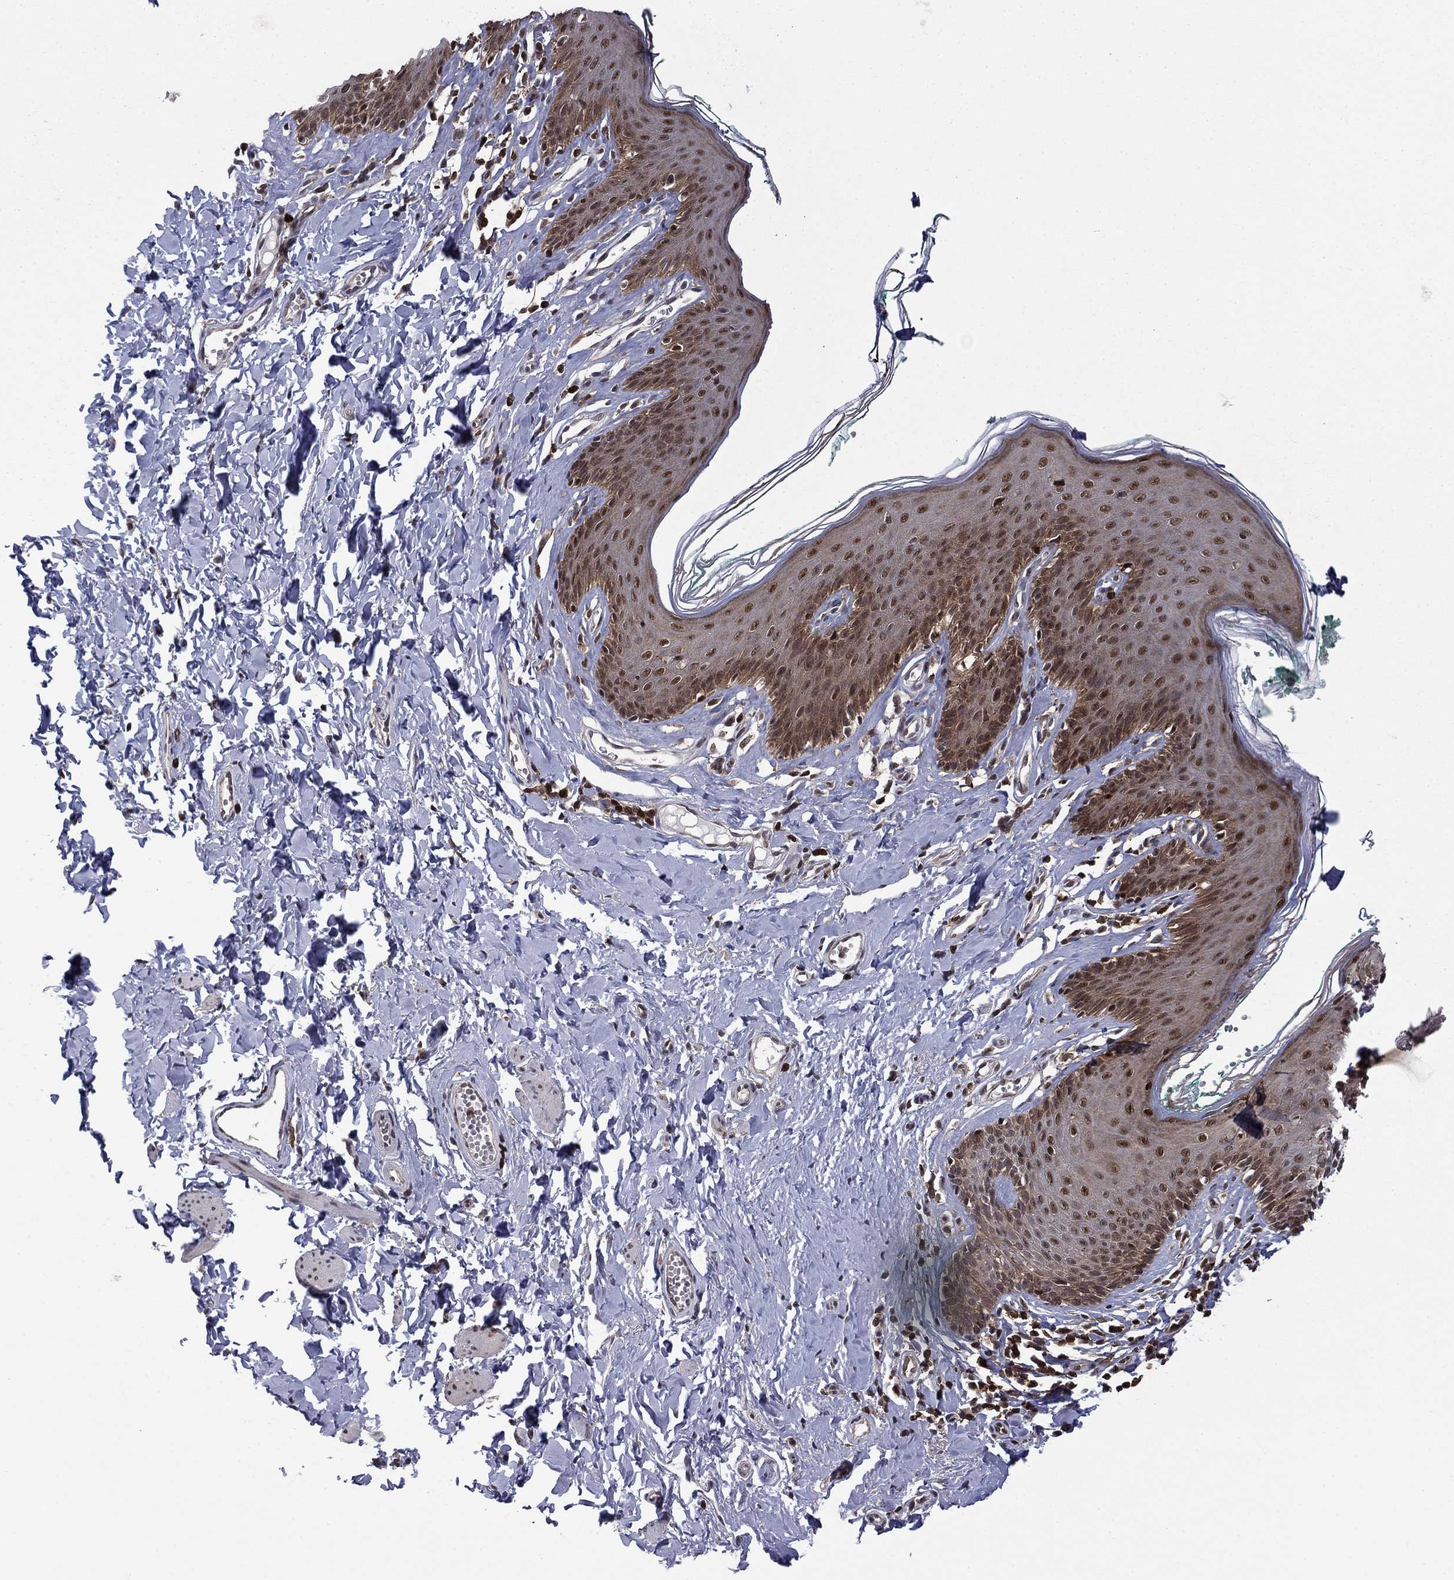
{"staining": {"intensity": "strong", "quantity": ">75%", "location": "nuclear"}, "tissue": "skin", "cell_type": "Epidermal cells", "image_type": "normal", "snomed": [{"axis": "morphology", "description": "Normal tissue, NOS"}, {"axis": "topography", "description": "Vulva"}], "caption": "This image shows immunohistochemistry staining of normal skin, with high strong nuclear positivity in approximately >75% of epidermal cells.", "gene": "PSMD2", "patient": {"sex": "female", "age": 66}}